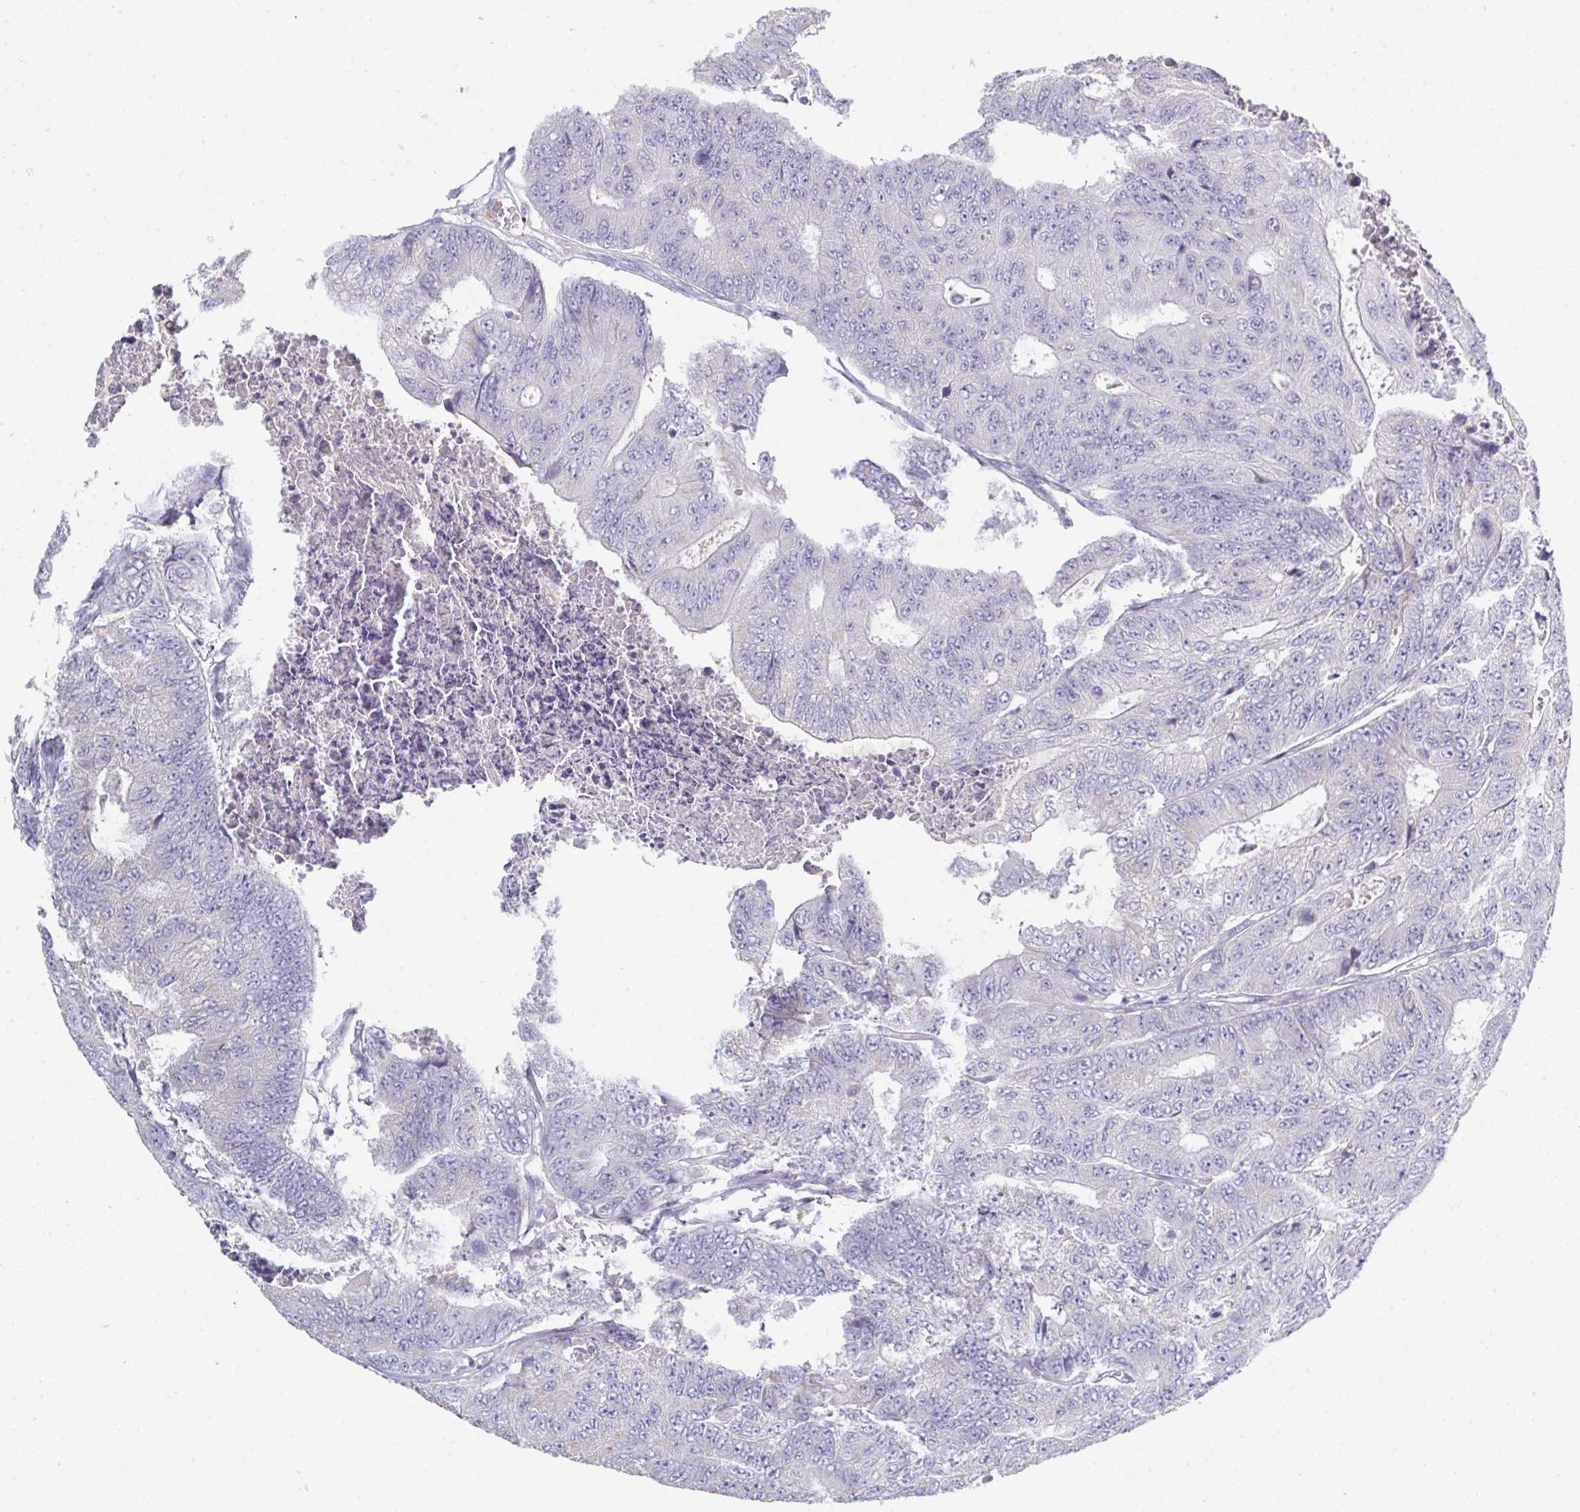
{"staining": {"intensity": "negative", "quantity": "none", "location": "none"}, "tissue": "colorectal cancer", "cell_type": "Tumor cells", "image_type": "cancer", "snomed": [{"axis": "morphology", "description": "Adenocarcinoma, NOS"}, {"axis": "topography", "description": "Colon"}], "caption": "Colorectal cancer (adenocarcinoma) was stained to show a protein in brown. There is no significant expression in tumor cells.", "gene": "HGFAC", "patient": {"sex": "female", "age": 48}}